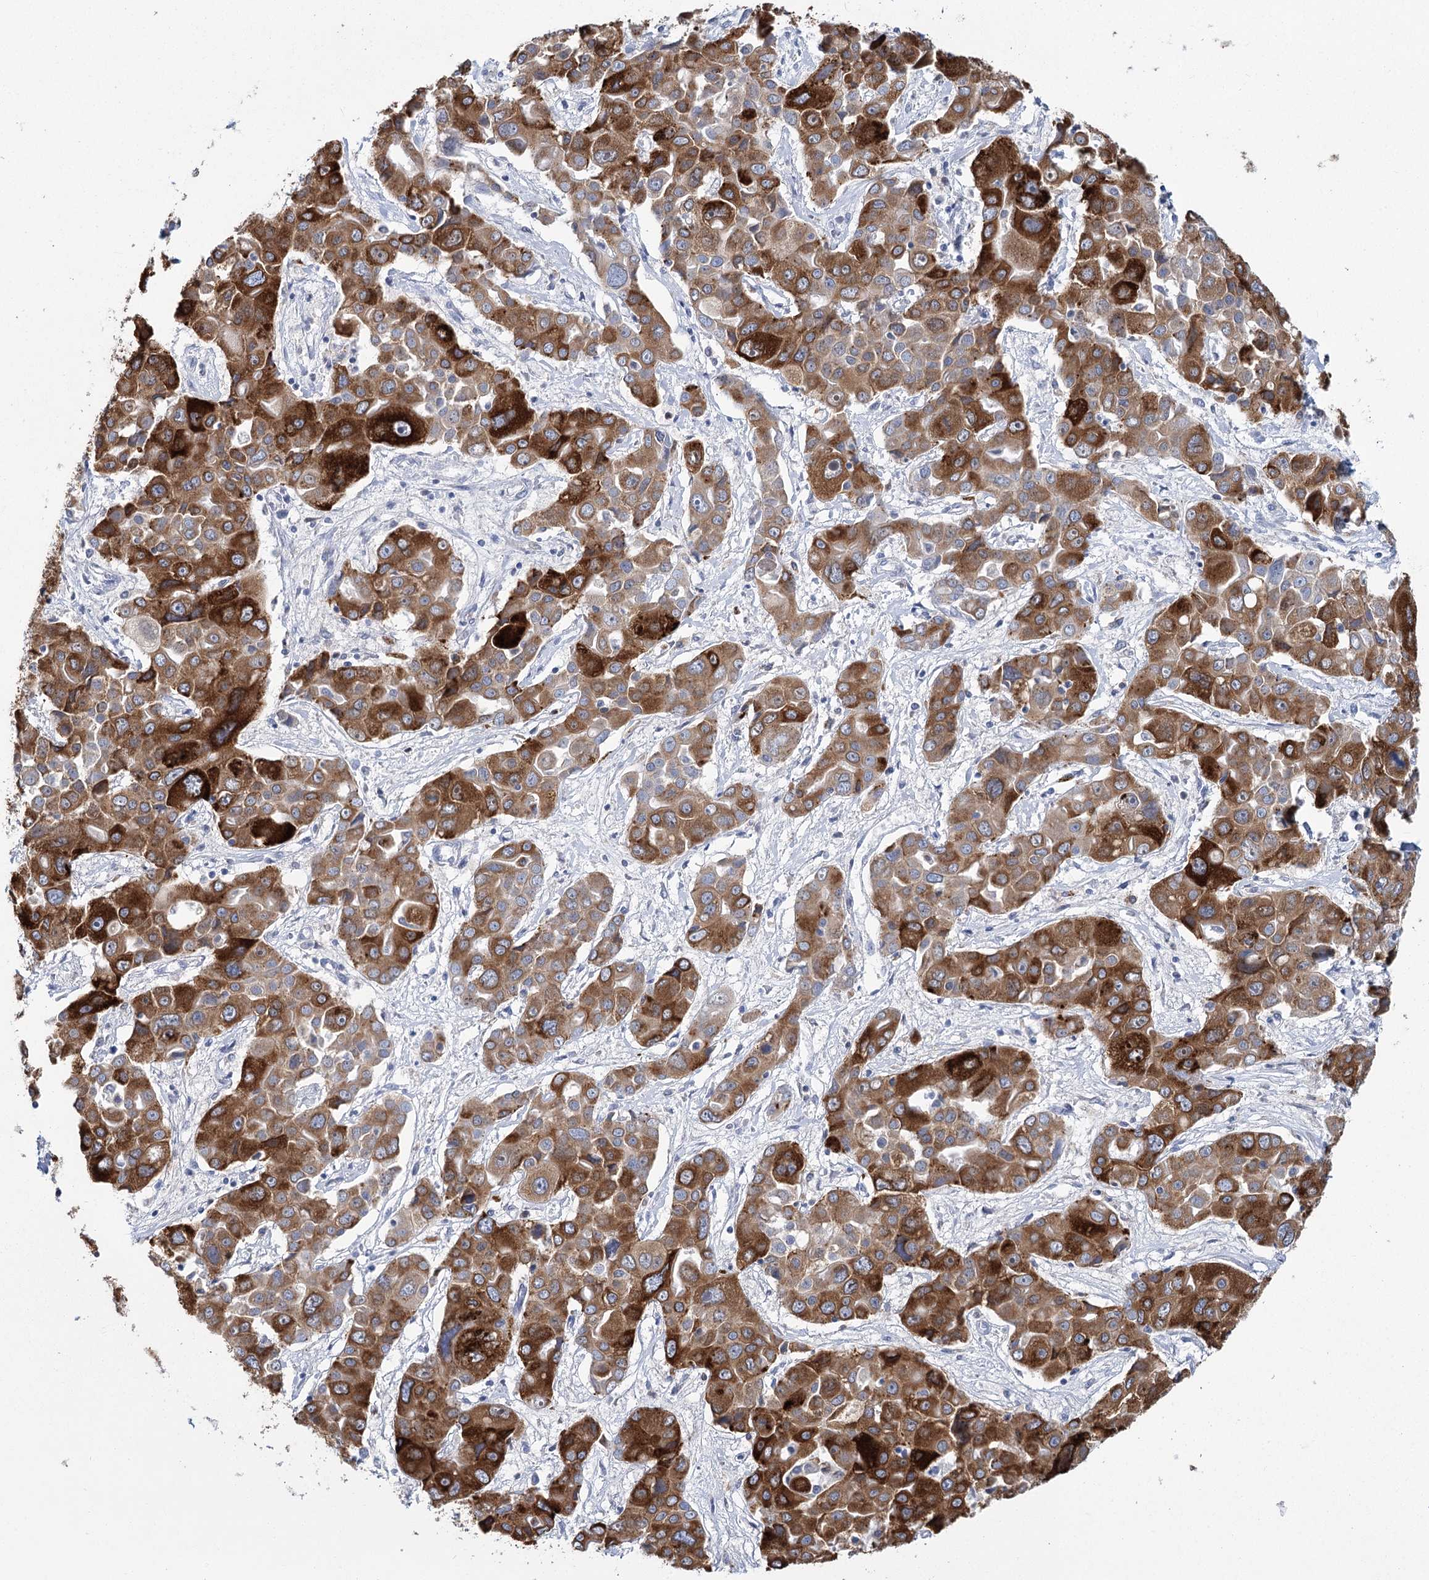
{"staining": {"intensity": "strong", "quantity": ">75%", "location": "cytoplasmic/membranous"}, "tissue": "liver cancer", "cell_type": "Tumor cells", "image_type": "cancer", "snomed": [{"axis": "morphology", "description": "Cholangiocarcinoma"}, {"axis": "topography", "description": "Liver"}], "caption": "Immunohistochemistry micrograph of neoplastic tissue: liver cancer (cholangiocarcinoma) stained using IHC demonstrates high levels of strong protein expression localized specifically in the cytoplasmic/membranous of tumor cells, appearing as a cytoplasmic/membranous brown color.", "gene": "METTL7B", "patient": {"sex": "male", "age": 67}}